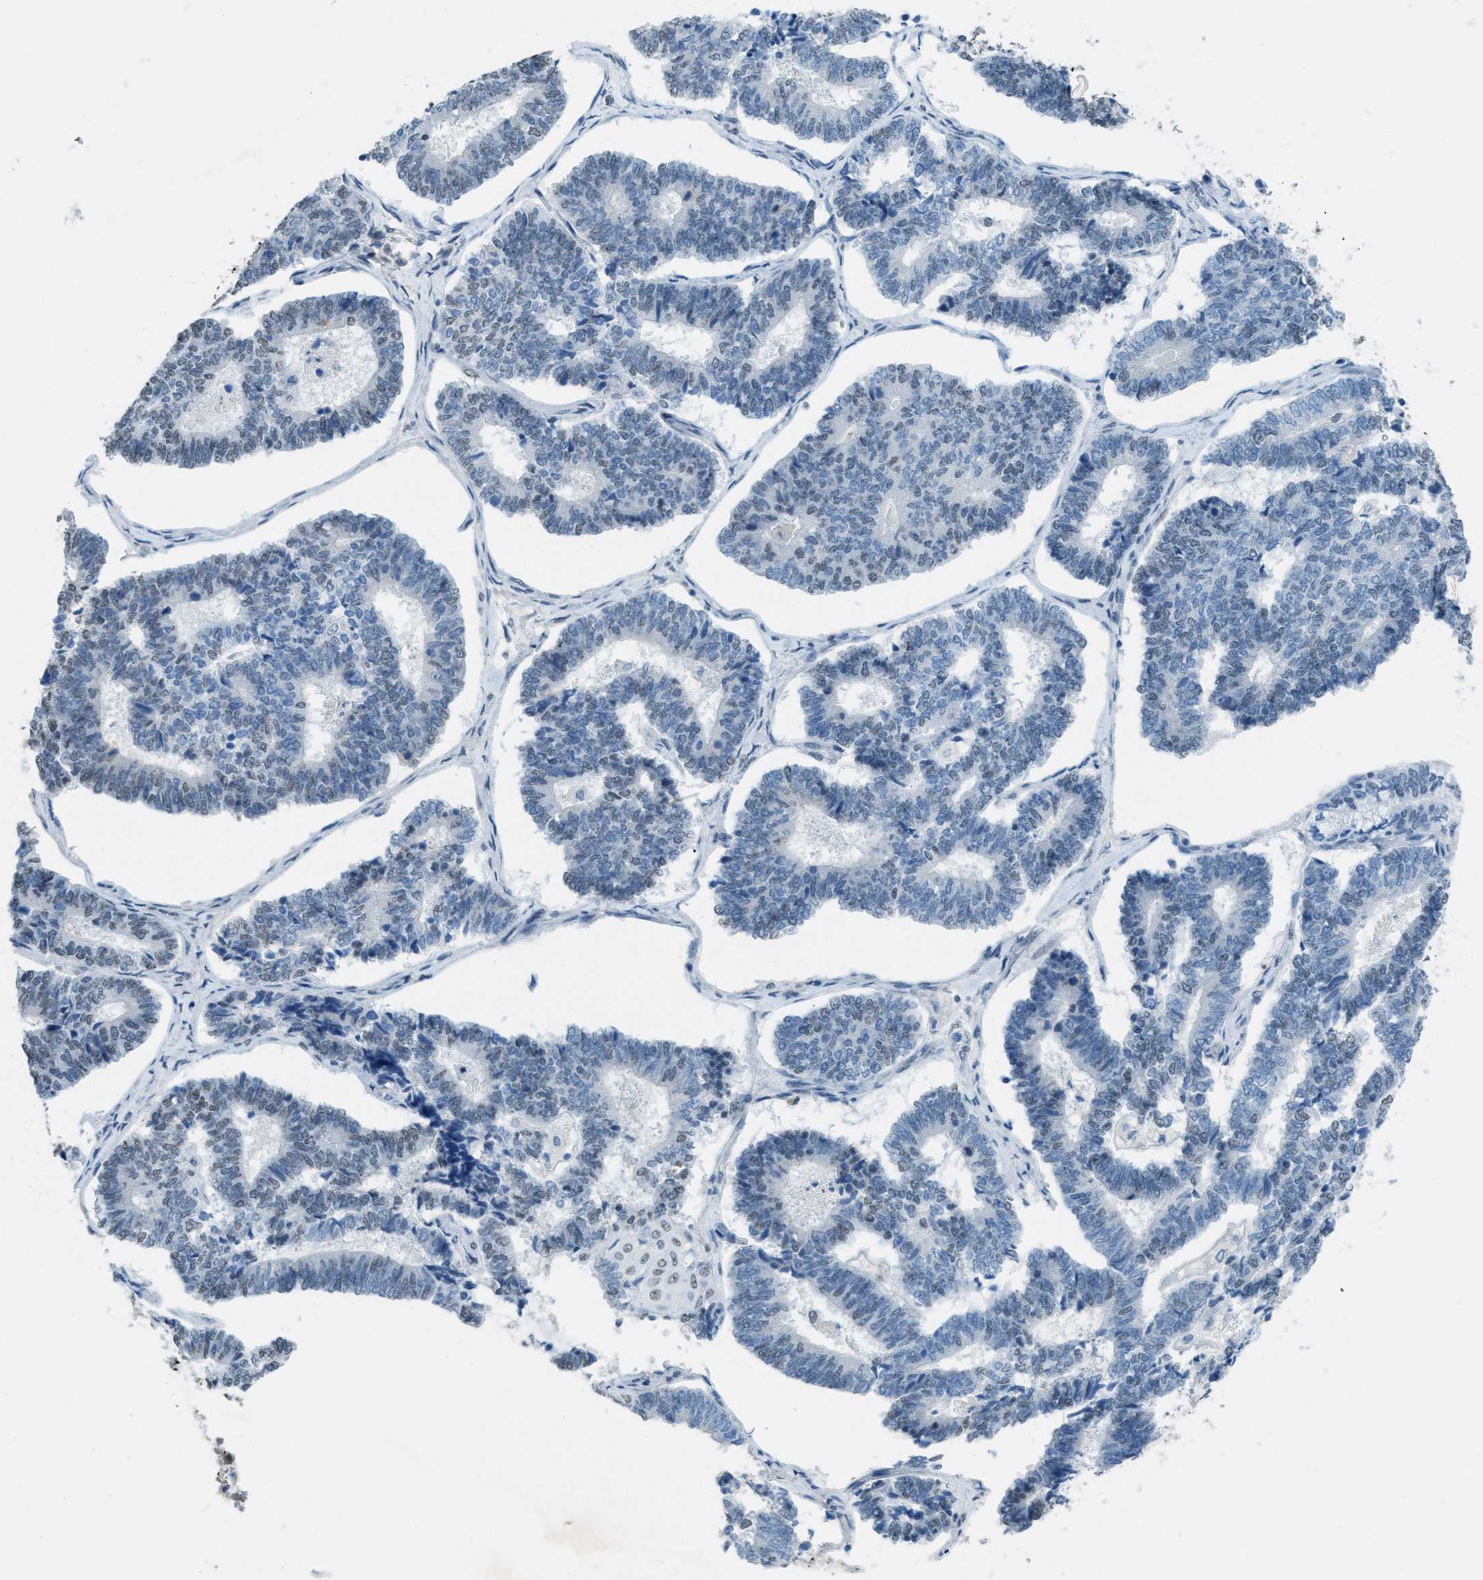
{"staining": {"intensity": "weak", "quantity": "<25%", "location": "nuclear"}, "tissue": "endometrial cancer", "cell_type": "Tumor cells", "image_type": "cancer", "snomed": [{"axis": "morphology", "description": "Adenocarcinoma, NOS"}, {"axis": "topography", "description": "Endometrium"}], "caption": "Endometrial cancer stained for a protein using IHC shows no positivity tumor cells.", "gene": "TTC13", "patient": {"sex": "female", "age": 70}}